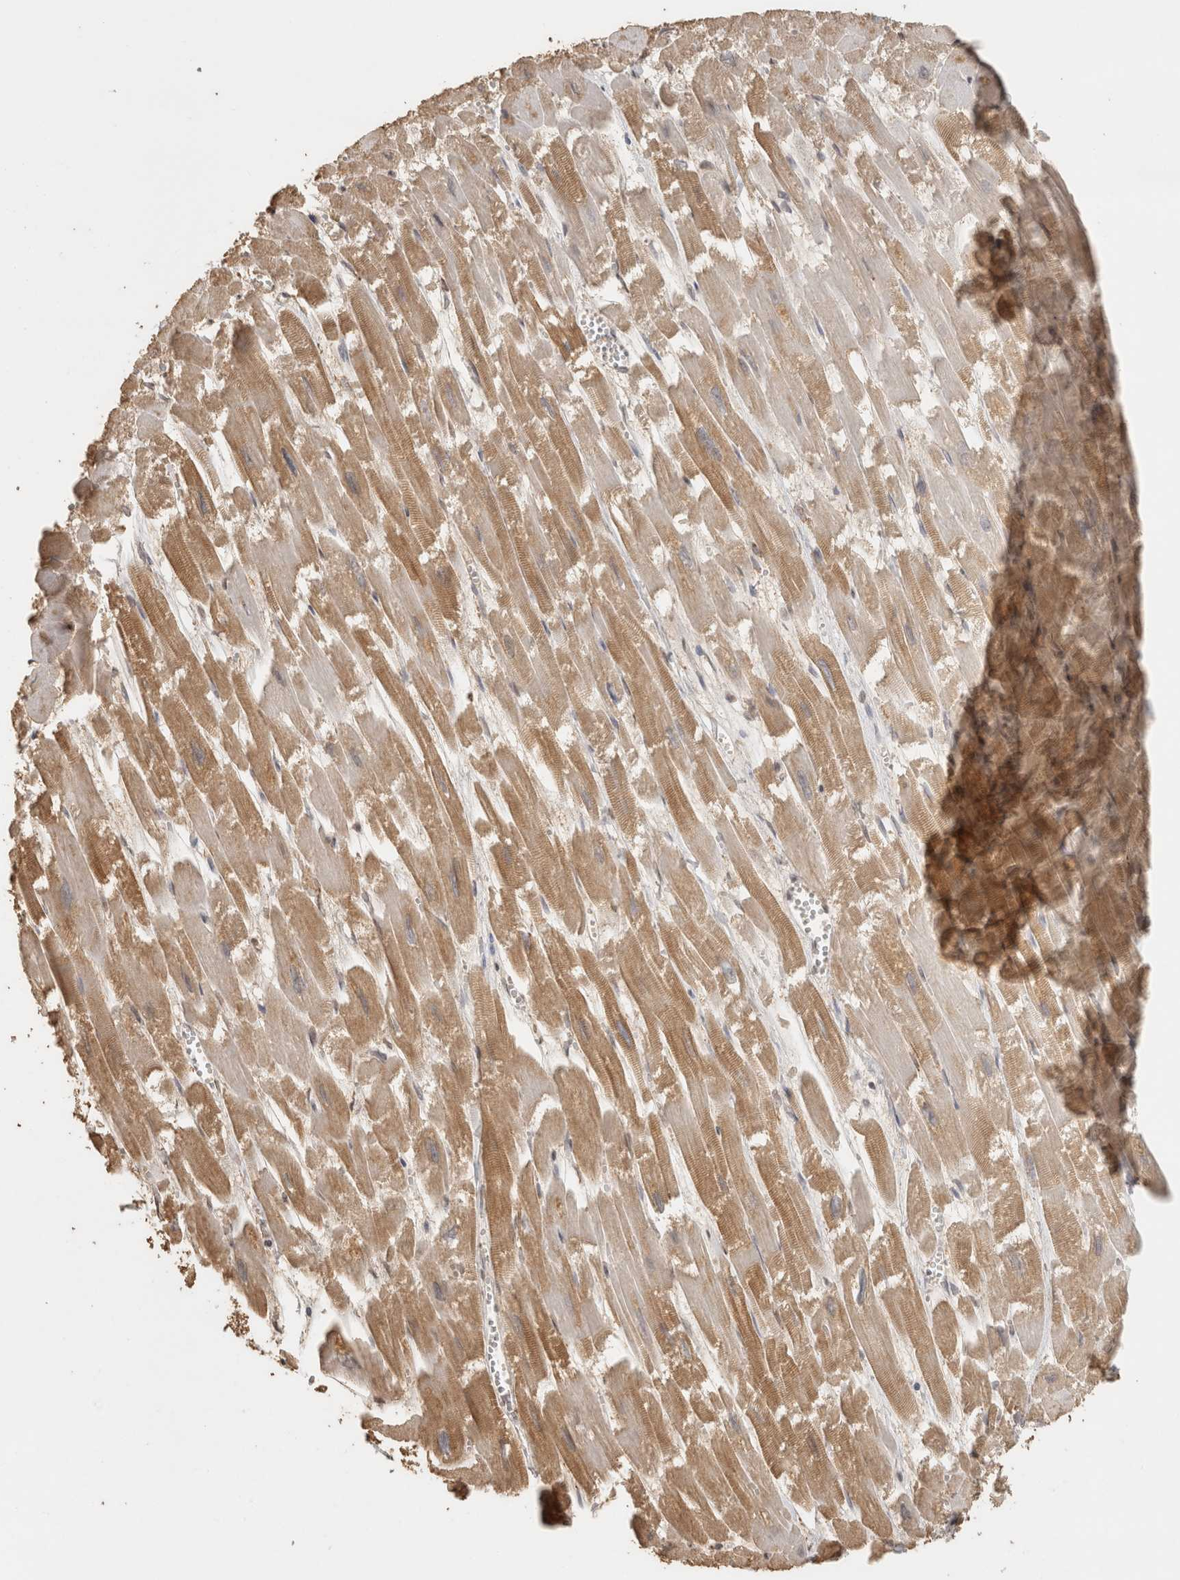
{"staining": {"intensity": "moderate", "quantity": ">75%", "location": "cytoplasmic/membranous"}, "tissue": "heart muscle", "cell_type": "Cardiomyocytes", "image_type": "normal", "snomed": [{"axis": "morphology", "description": "Normal tissue, NOS"}, {"axis": "topography", "description": "Heart"}], "caption": "Immunohistochemistry of benign human heart muscle demonstrates medium levels of moderate cytoplasmic/membranous expression in about >75% of cardiomyocytes.", "gene": "BNIP3L", "patient": {"sex": "male", "age": 54}}